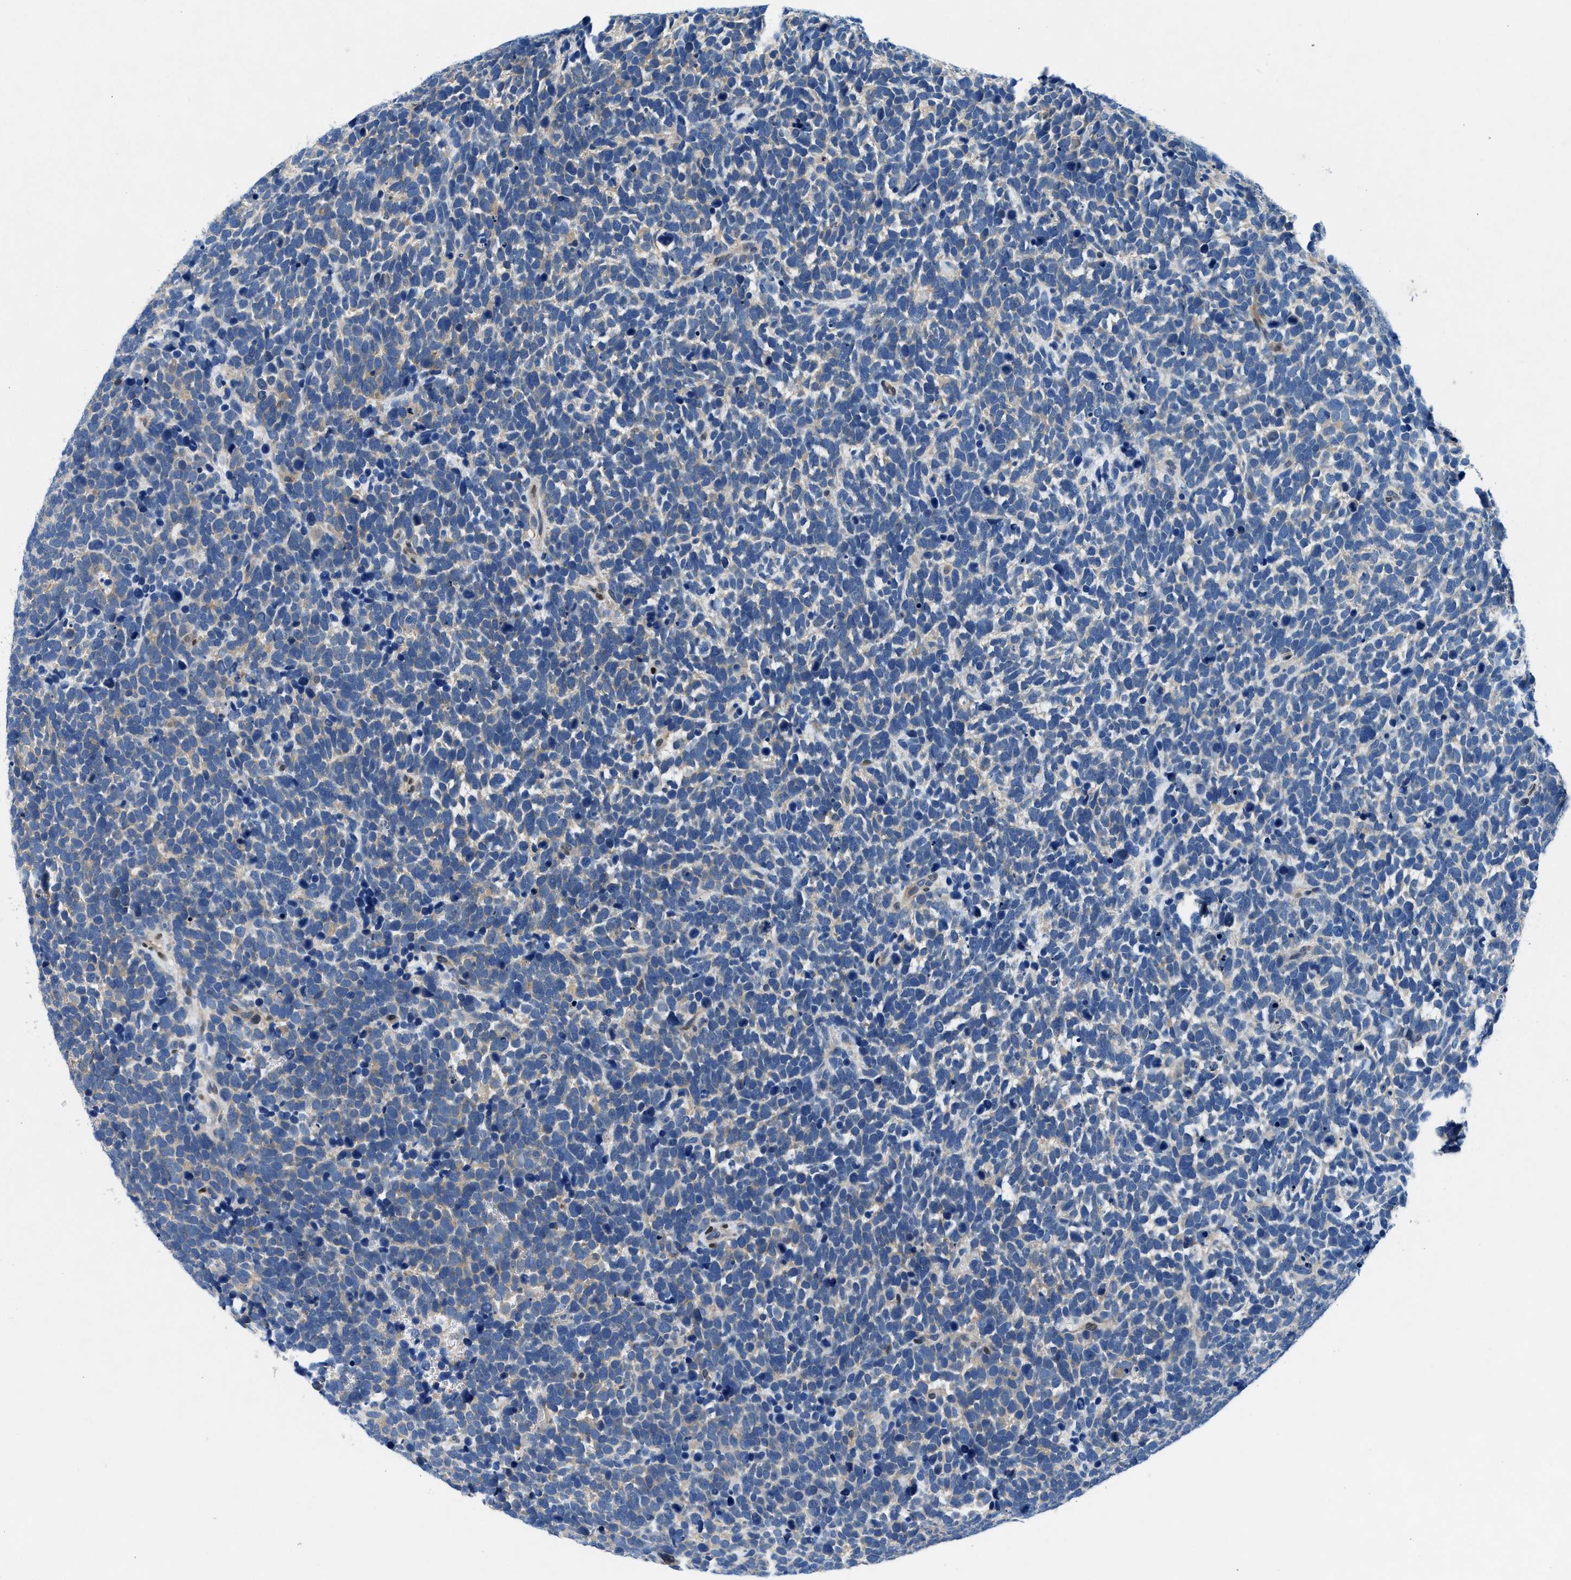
{"staining": {"intensity": "negative", "quantity": "none", "location": "none"}, "tissue": "urothelial cancer", "cell_type": "Tumor cells", "image_type": "cancer", "snomed": [{"axis": "morphology", "description": "Urothelial carcinoma, High grade"}, {"axis": "topography", "description": "Urinary bladder"}], "caption": "Immunohistochemistry of human urothelial cancer demonstrates no expression in tumor cells.", "gene": "COPS2", "patient": {"sex": "female", "age": 82}}